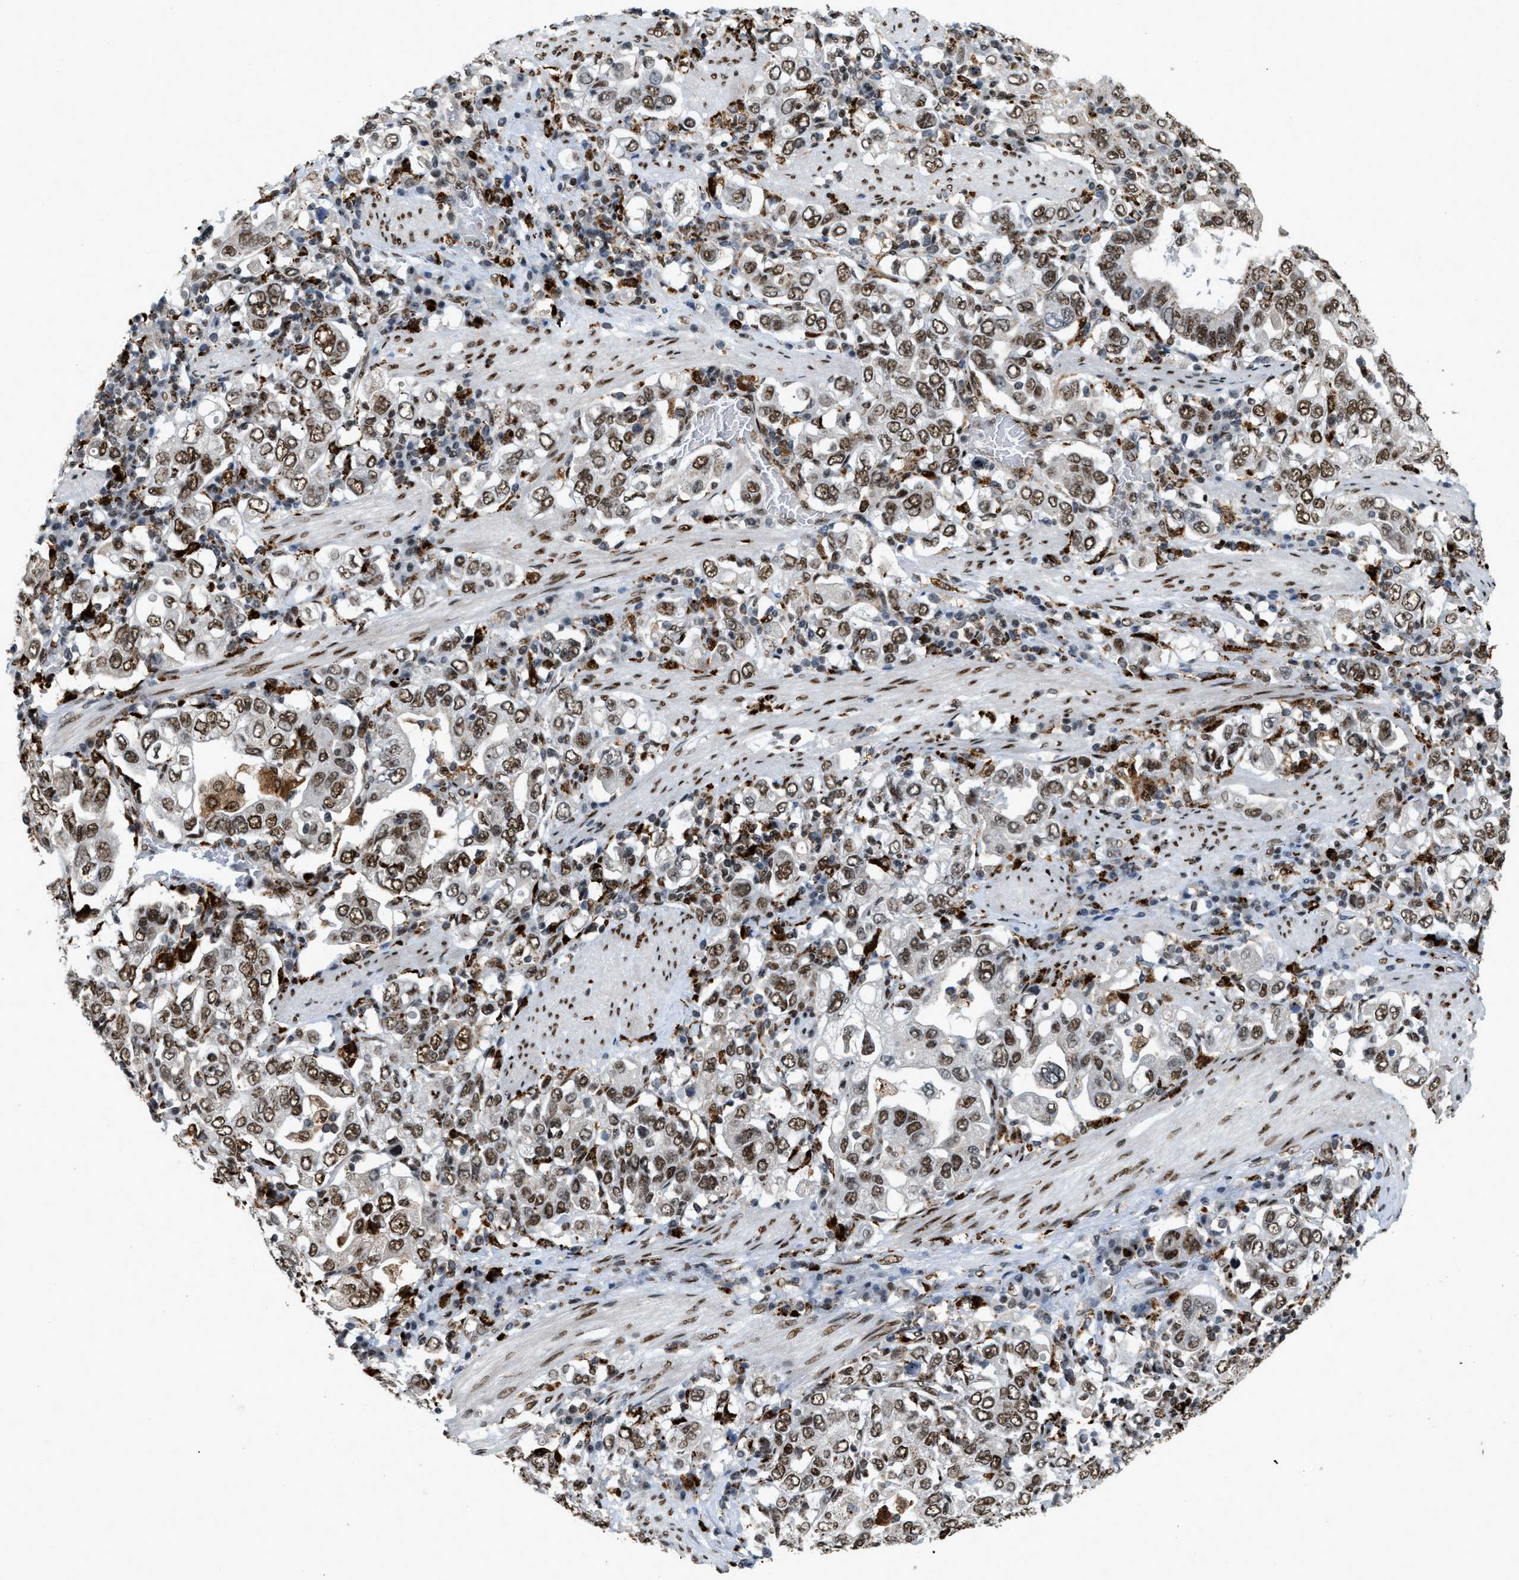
{"staining": {"intensity": "moderate", "quantity": ">75%", "location": "nuclear"}, "tissue": "stomach cancer", "cell_type": "Tumor cells", "image_type": "cancer", "snomed": [{"axis": "morphology", "description": "Adenocarcinoma, NOS"}, {"axis": "topography", "description": "Stomach, upper"}], "caption": "Immunohistochemistry image of neoplastic tissue: human adenocarcinoma (stomach) stained using immunohistochemistry (IHC) demonstrates medium levels of moderate protein expression localized specifically in the nuclear of tumor cells, appearing as a nuclear brown color.", "gene": "NUMA1", "patient": {"sex": "male", "age": 62}}